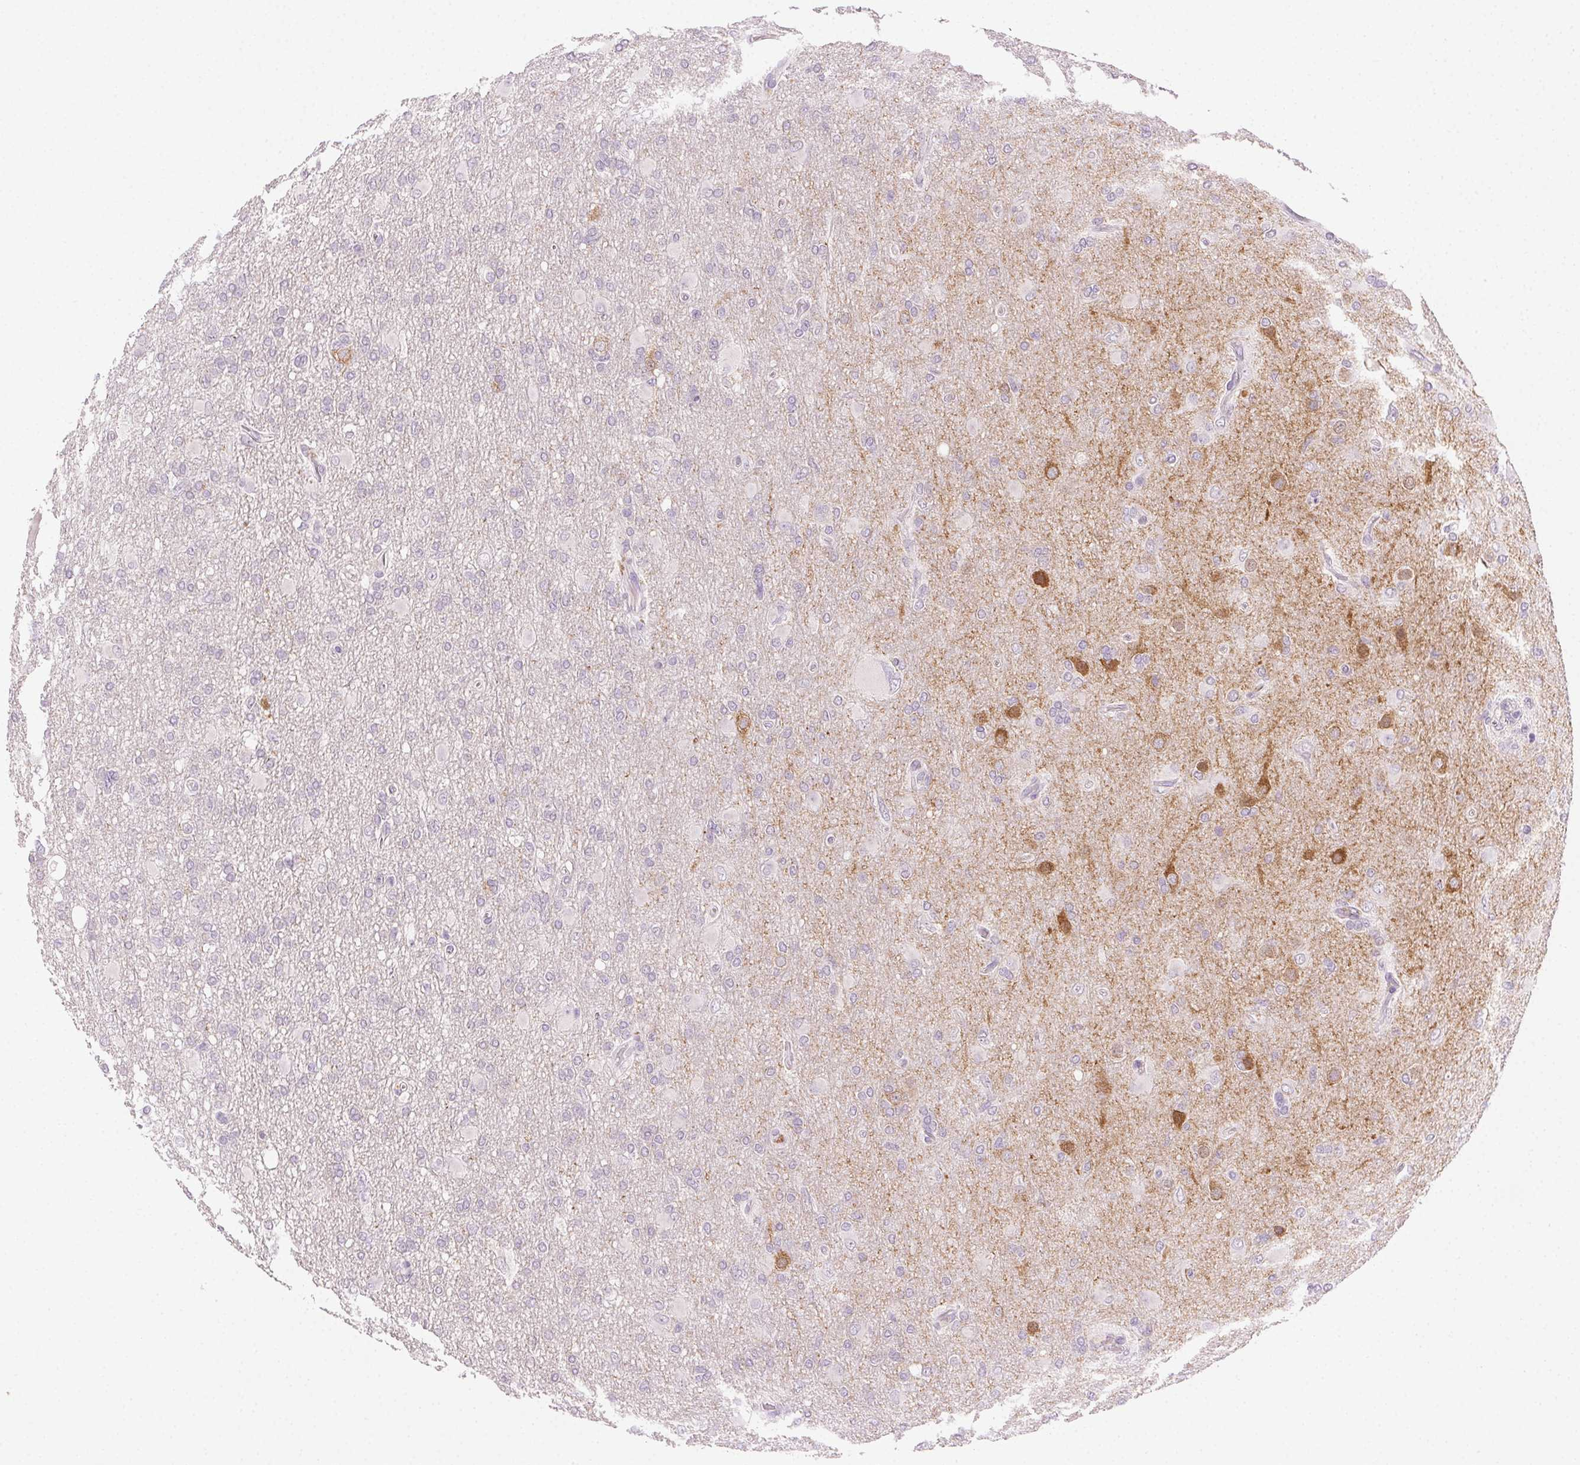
{"staining": {"intensity": "negative", "quantity": "none", "location": "none"}, "tissue": "glioma", "cell_type": "Tumor cells", "image_type": "cancer", "snomed": [{"axis": "morphology", "description": "Glioma, malignant, High grade"}, {"axis": "topography", "description": "Brain"}], "caption": "Protein analysis of high-grade glioma (malignant) exhibits no significant staining in tumor cells.", "gene": "AKAP5", "patient": {"sex": "male", "age": 61}}